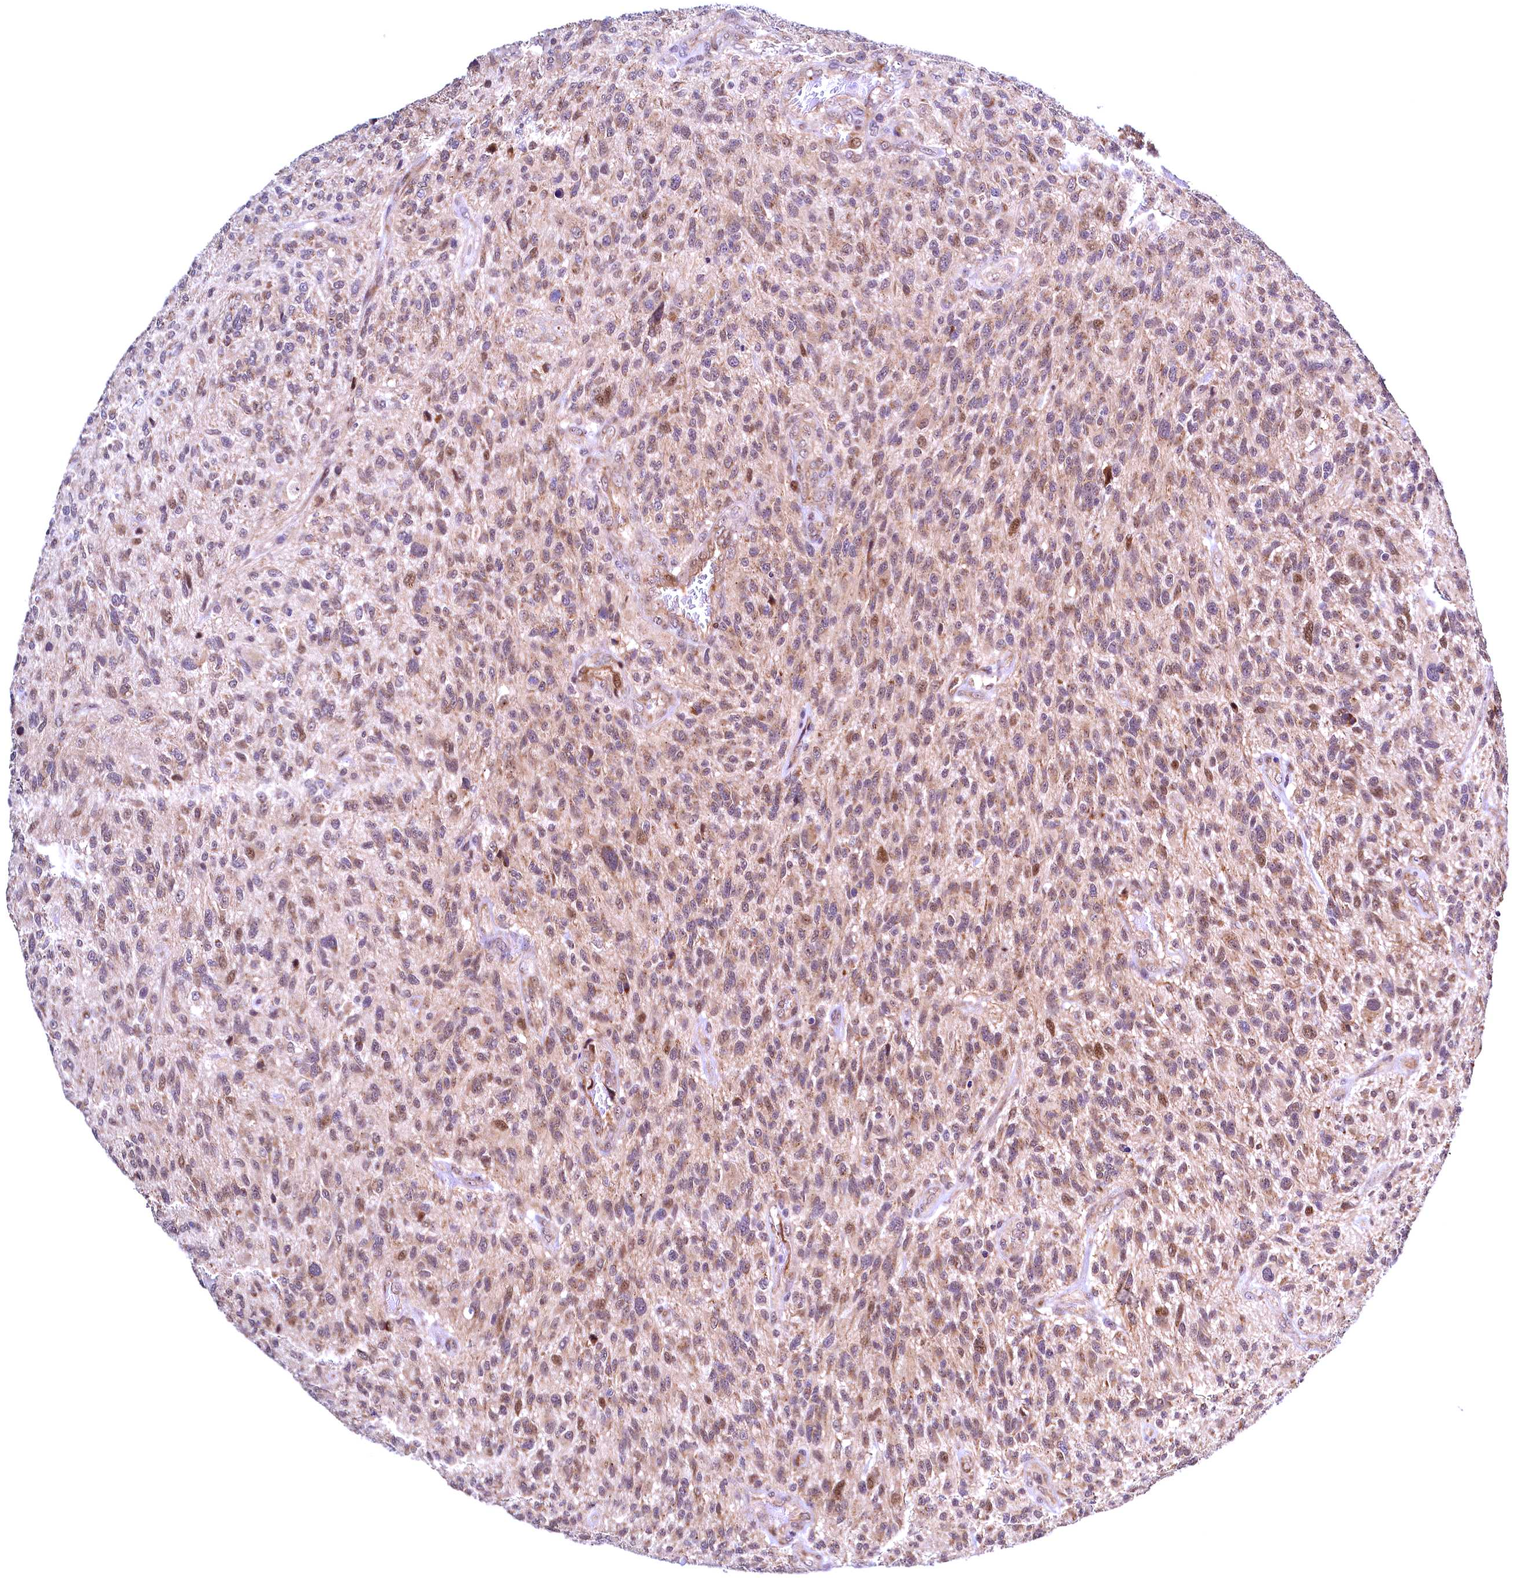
{"staining": {"intensity": "moderate", "quantity": "<25%", "location": "cytoplasmic/membranous,nuclear"}, "tissue": "glioma", "cell_type": "Tumor cells", "image_type": "cancer", "snomed": [{"axis": "morphology", "description": "Glioma, malignant, High grade"}, {"axis": "topography", "description": "Brain"}], "caption": "Protein expression analysis of malignant high-grade glioma reveals moderate cytoplasmic/membranous and nuclear expression in about <25% of tumor cells.", "gene": "RBFA", "patient": {"sex": "male", "age": 47}}